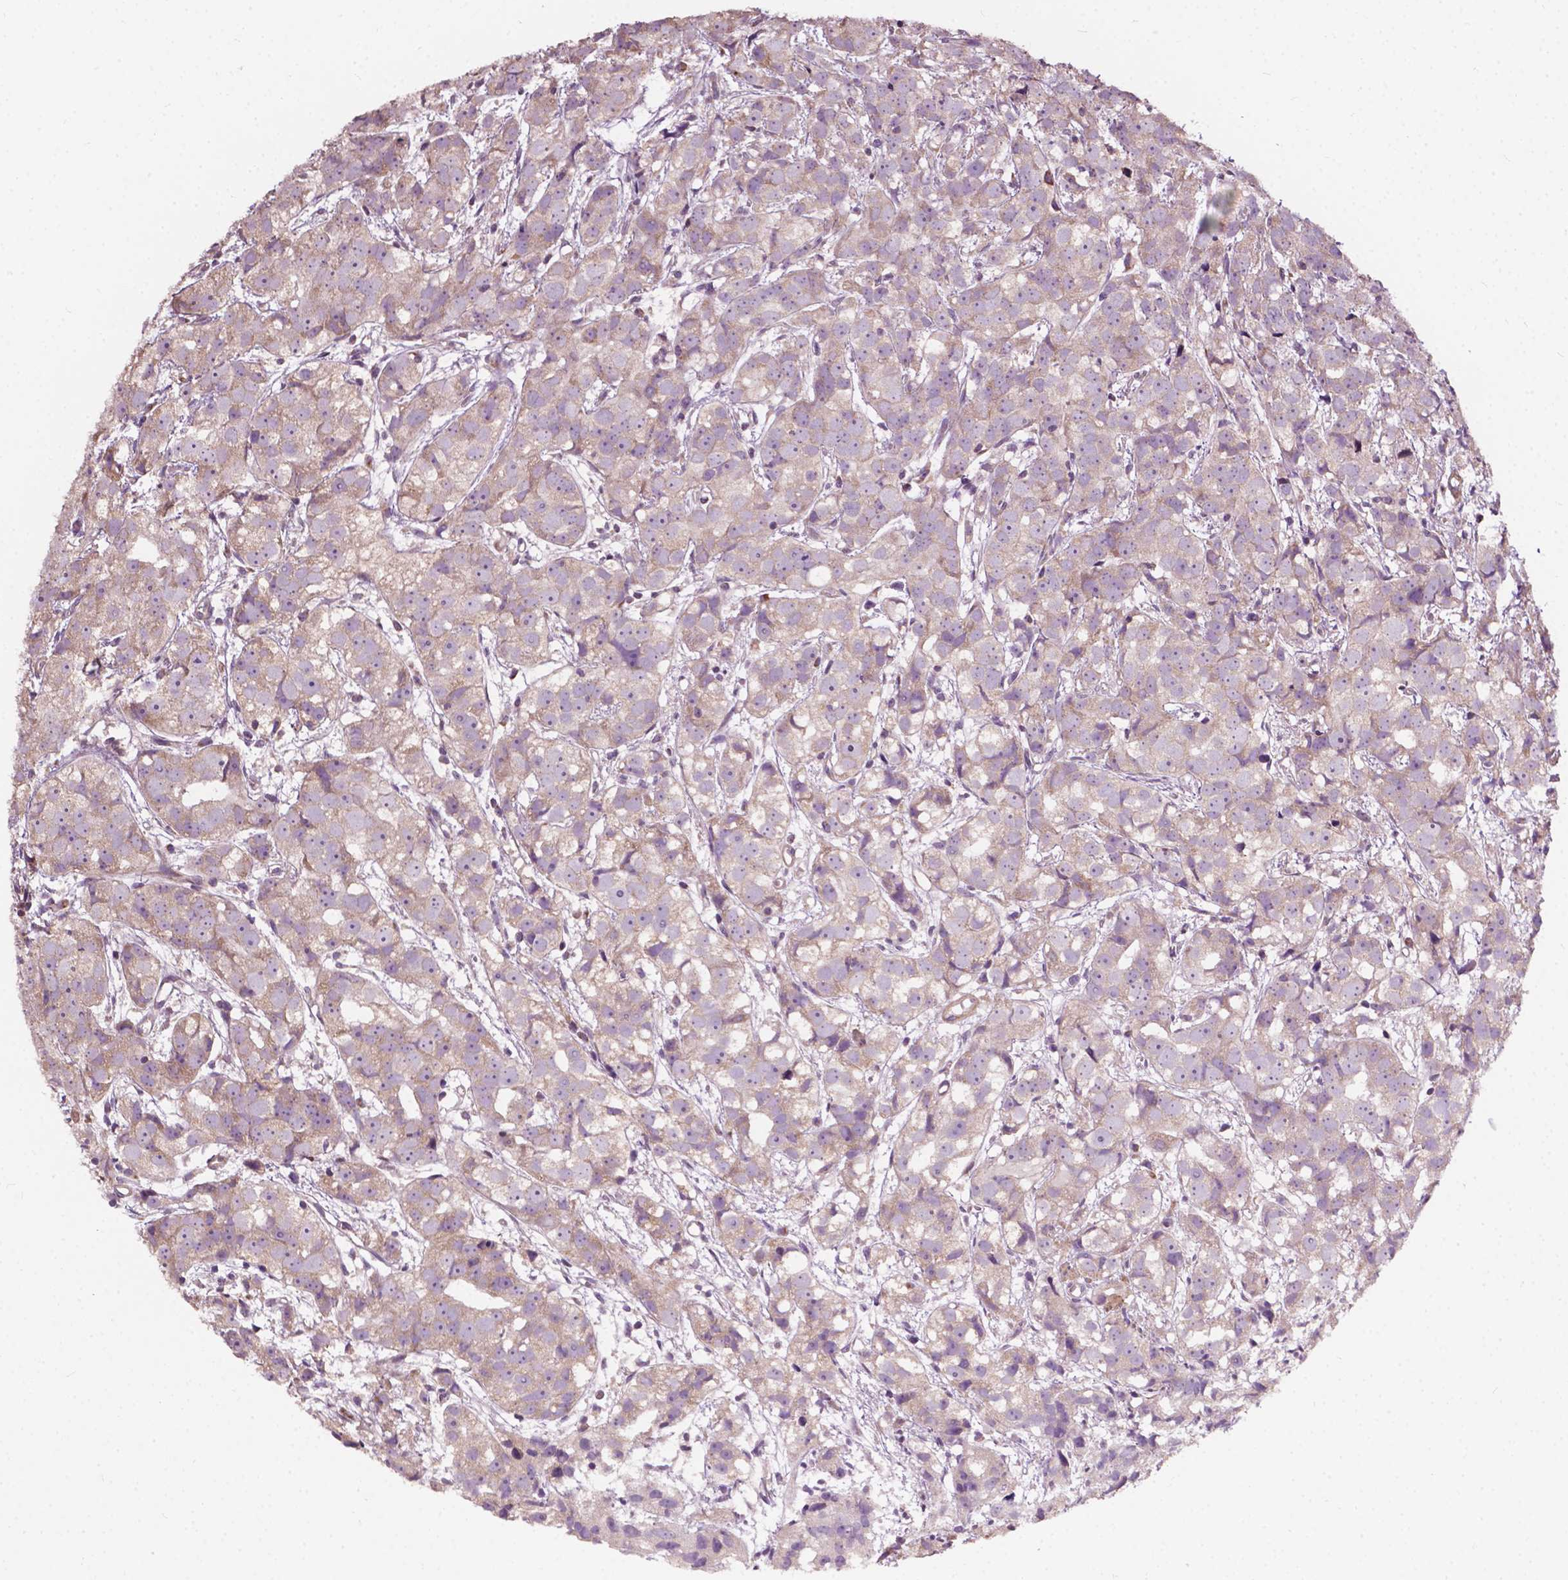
{"staining": {"intensity": "weak", "quantity": ">75%", "location": "cytoplasmic/membranous"}, "tissue": "prostate cancer", "cell_type": "Tumor cells", "image_type": "cancer", "snomed": [{"axis": "morphology", "description": "Adenocarcinoma, High grade"}, {"axis": "topography", "description": "Prostate"}], "caption": "An image showing weak cytoplasmic/membranous positivity in about >75% of tumor cells in adenocarcinoma (high-grade) (prostate), as visualized by brown immunohistochemical staining.", "gene": "NDUFA10", "patient": {"sex": "male", "age": 68}}